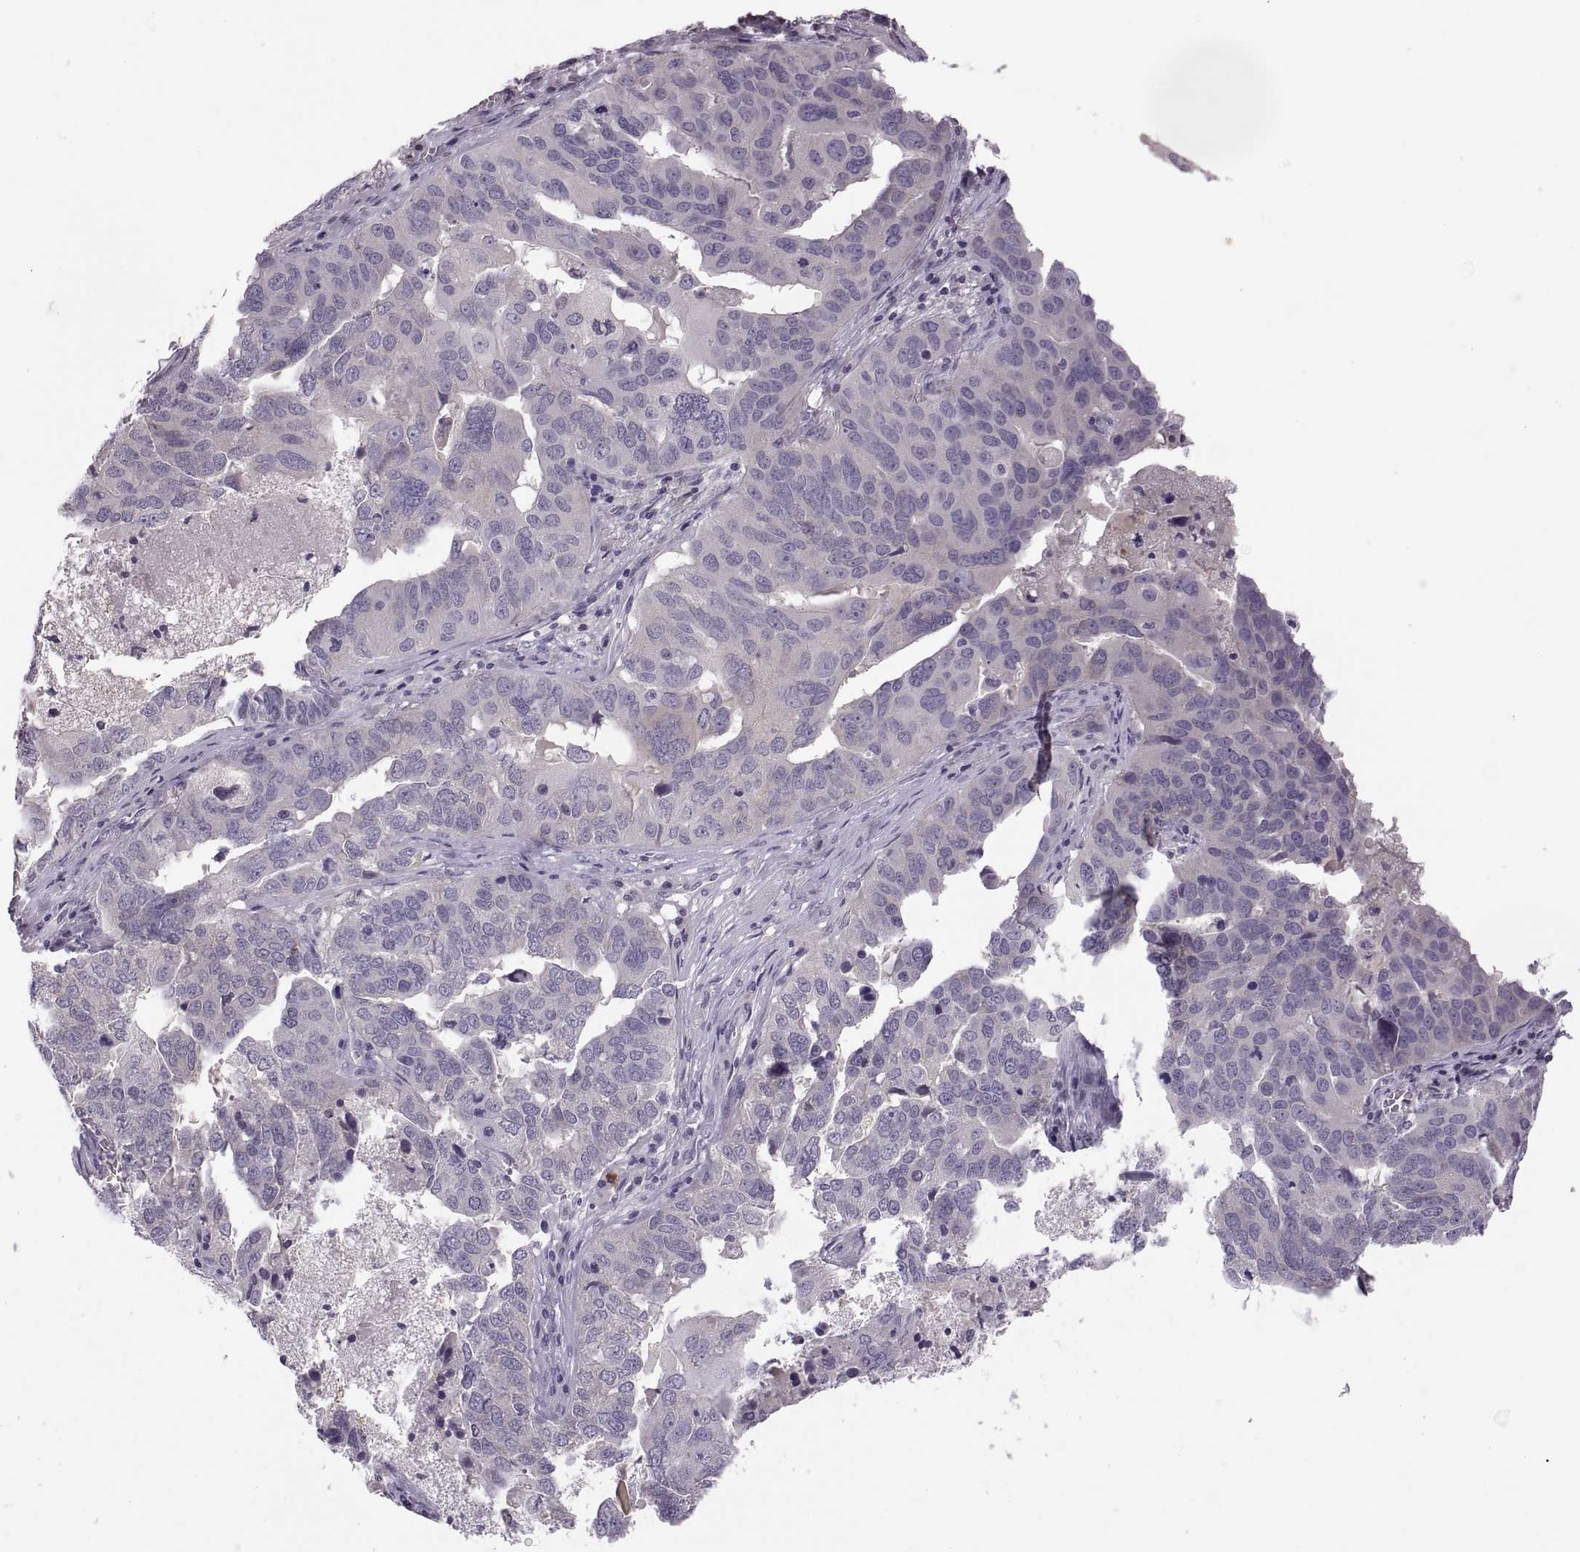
{"staining": {"intensity": "negative", "quantity": "none", "location": "none"}, "tissue": "ovarian cancer", "cell_type": "Tumor cells", "image_type": "cancer", "snomed": [{"axis": "morphology", "description": "Carcinoma, endometroid"}, {"axis": "topography", "description": "Soft tissue"}, {"axis": "topography", "description": "Ovary"}], "caption": "Immunohistochemistry histopathology image of neoplastic tissue: ovarian cancer stained with DAB (3,3'-diaminobenzidine) reveals no significant protein positivity in tumor cells.", "gene": "WFDC8", "patient": {"sex": "female", "age": 52}}